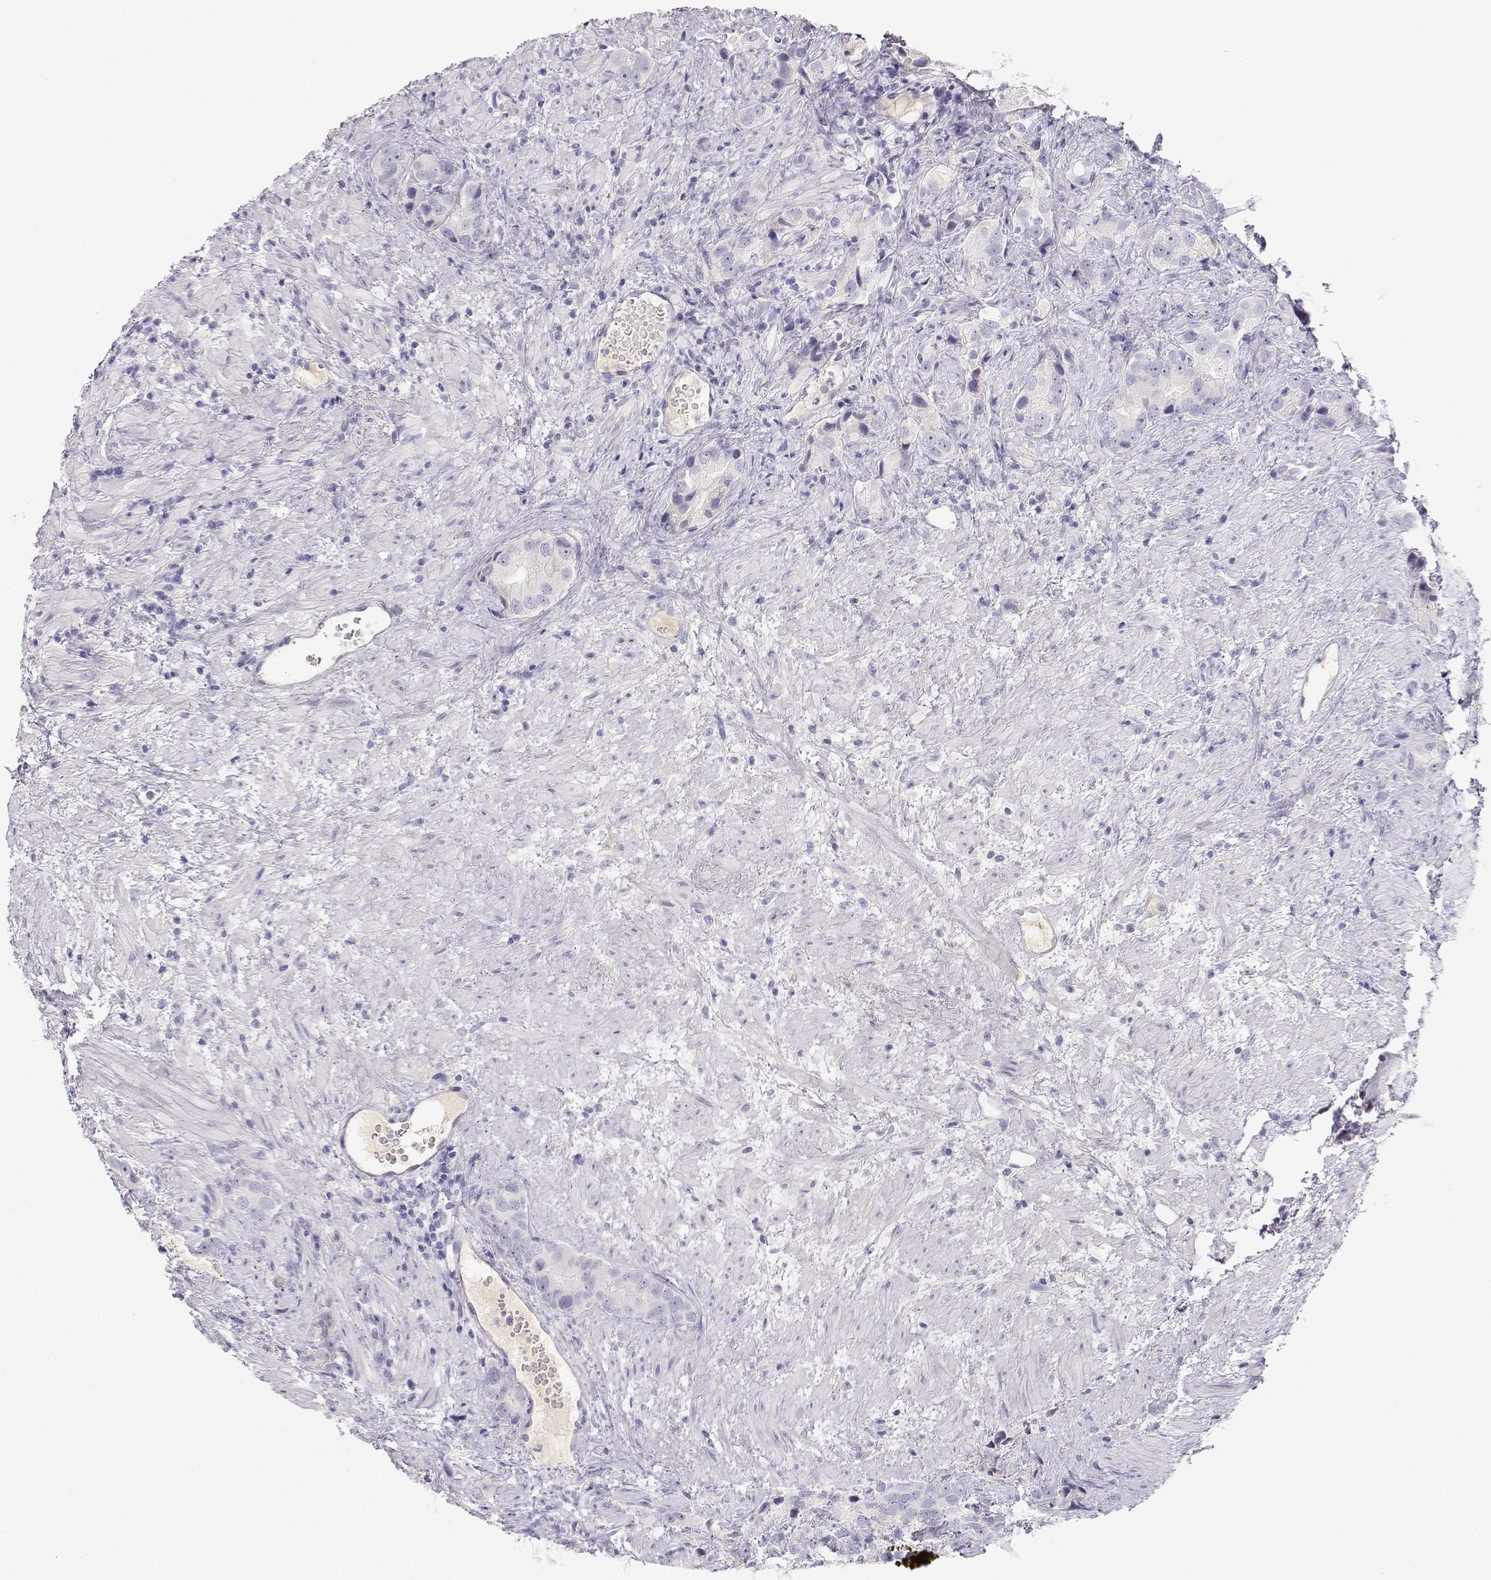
{"staining": {"intensity": "negative", "quantity": "none", "location": "none"}, "tissue": "prostate cancer", "cell_type": "Tumor cells", "image_type": "cancer", "snomed": [{"axis": "morphology", "description": "Adenocarcinoma, High grade"}, {"axis": "topography", "description": "Prostate"}], "caption": "This is an IHC image of prostate cancer (adenocarcinoma (high-grade)). There is no positivity in tumor cells.", "gene": "GPR174", "patient": {"sex": "male", "age": 90}}